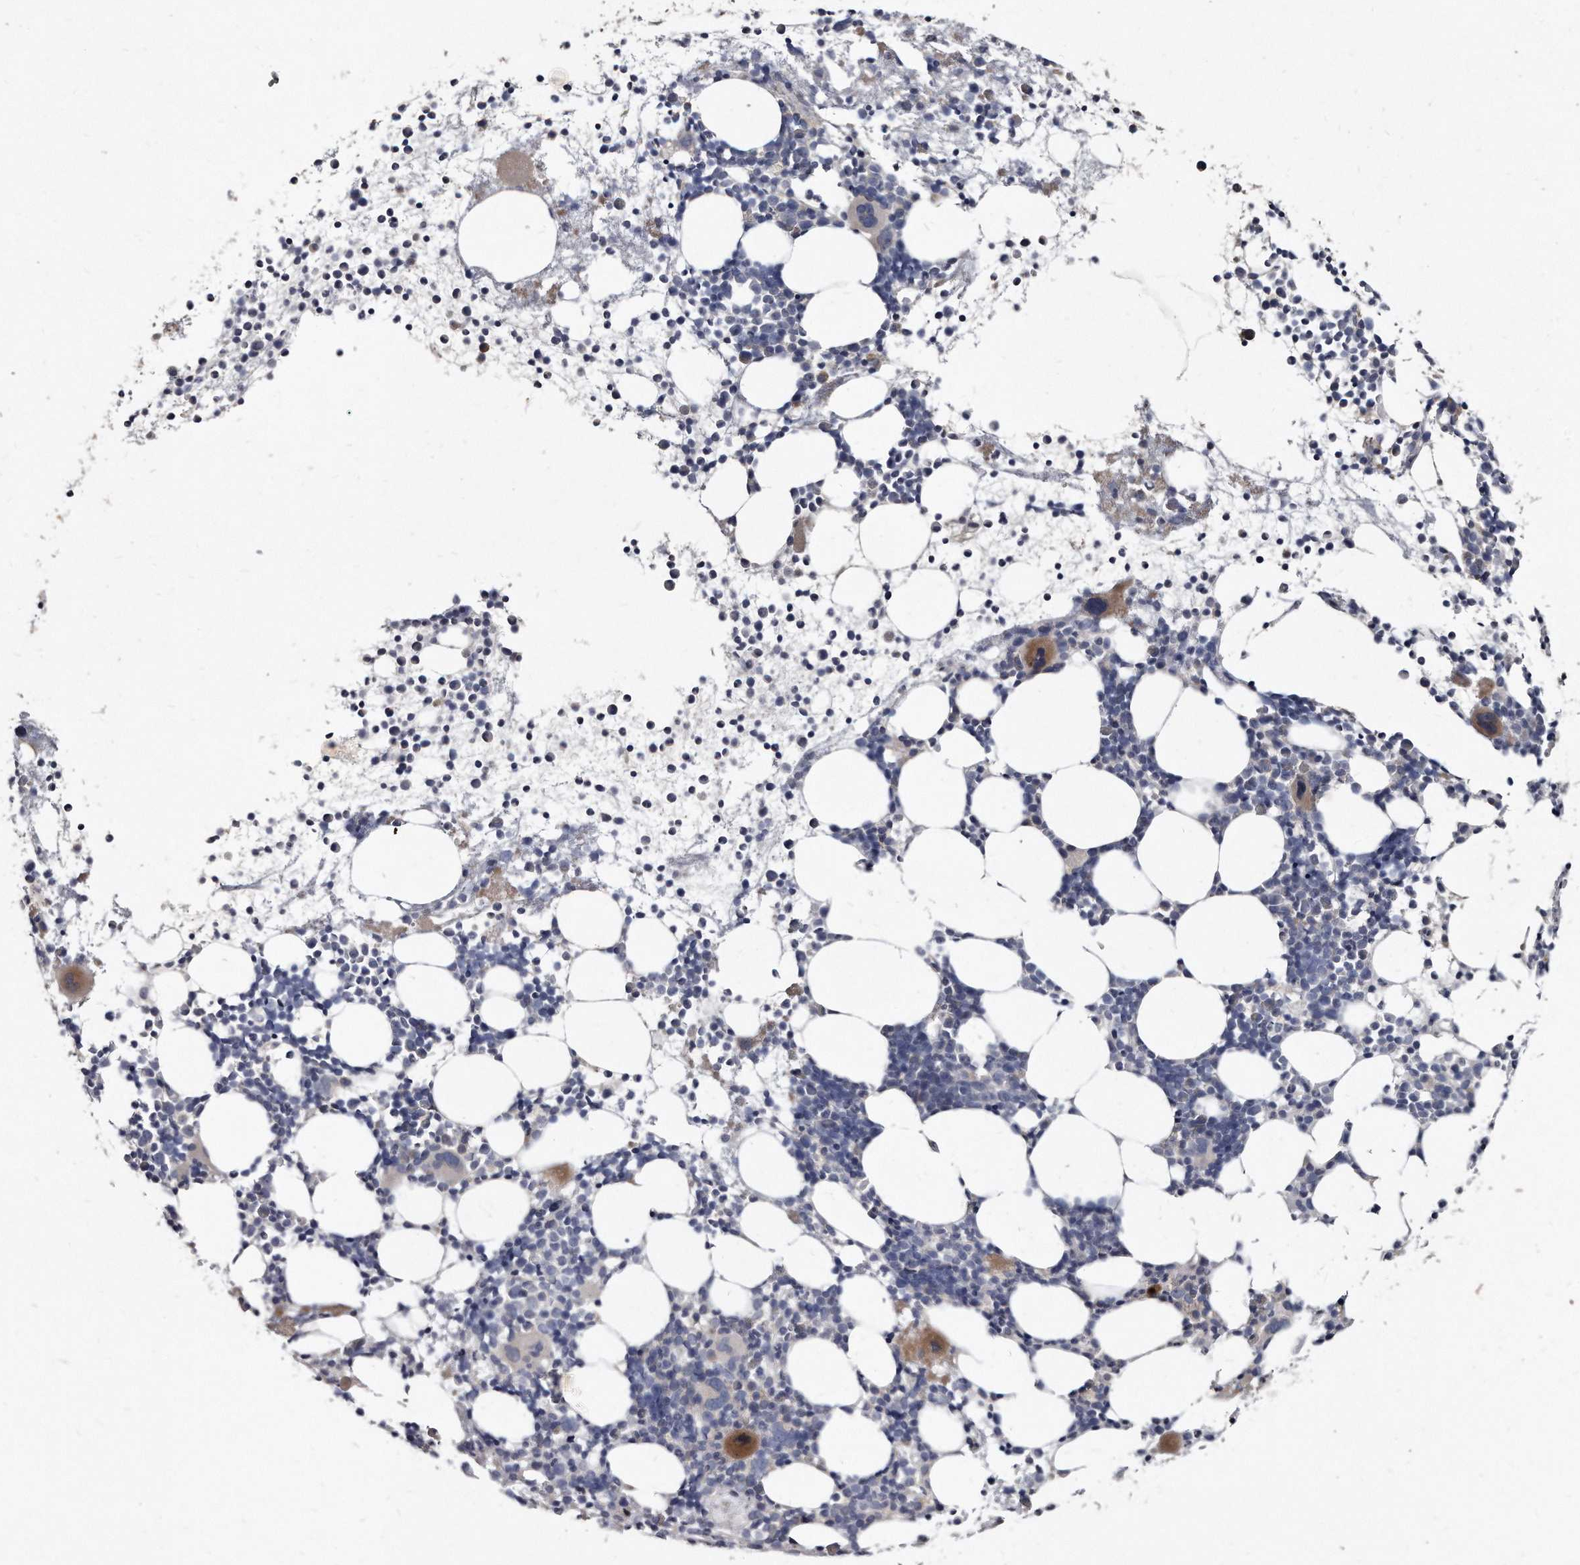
{"staining": {"intensity": "moderate", "quantity": "<25%", "location": "cytoplasmic/membranous"}, "tissue": "bone marrow", "cell_type": "Hematopoietic cells", "image_type": "normal", "snomed": [{"axis": "morphology", "description": "Normal tissue, NOS"}, {"axis": "topography", "description": "Bone marrow"}], "caption": "DAB immunohistochemical staining of benign bone marrow demonstrates moderate cytoplasmic/membranous protein positivity in approximately <25% of hematopoietic cells.", "gene": "KLHDC3", "patient": {"sex": "female", "age": 57}}